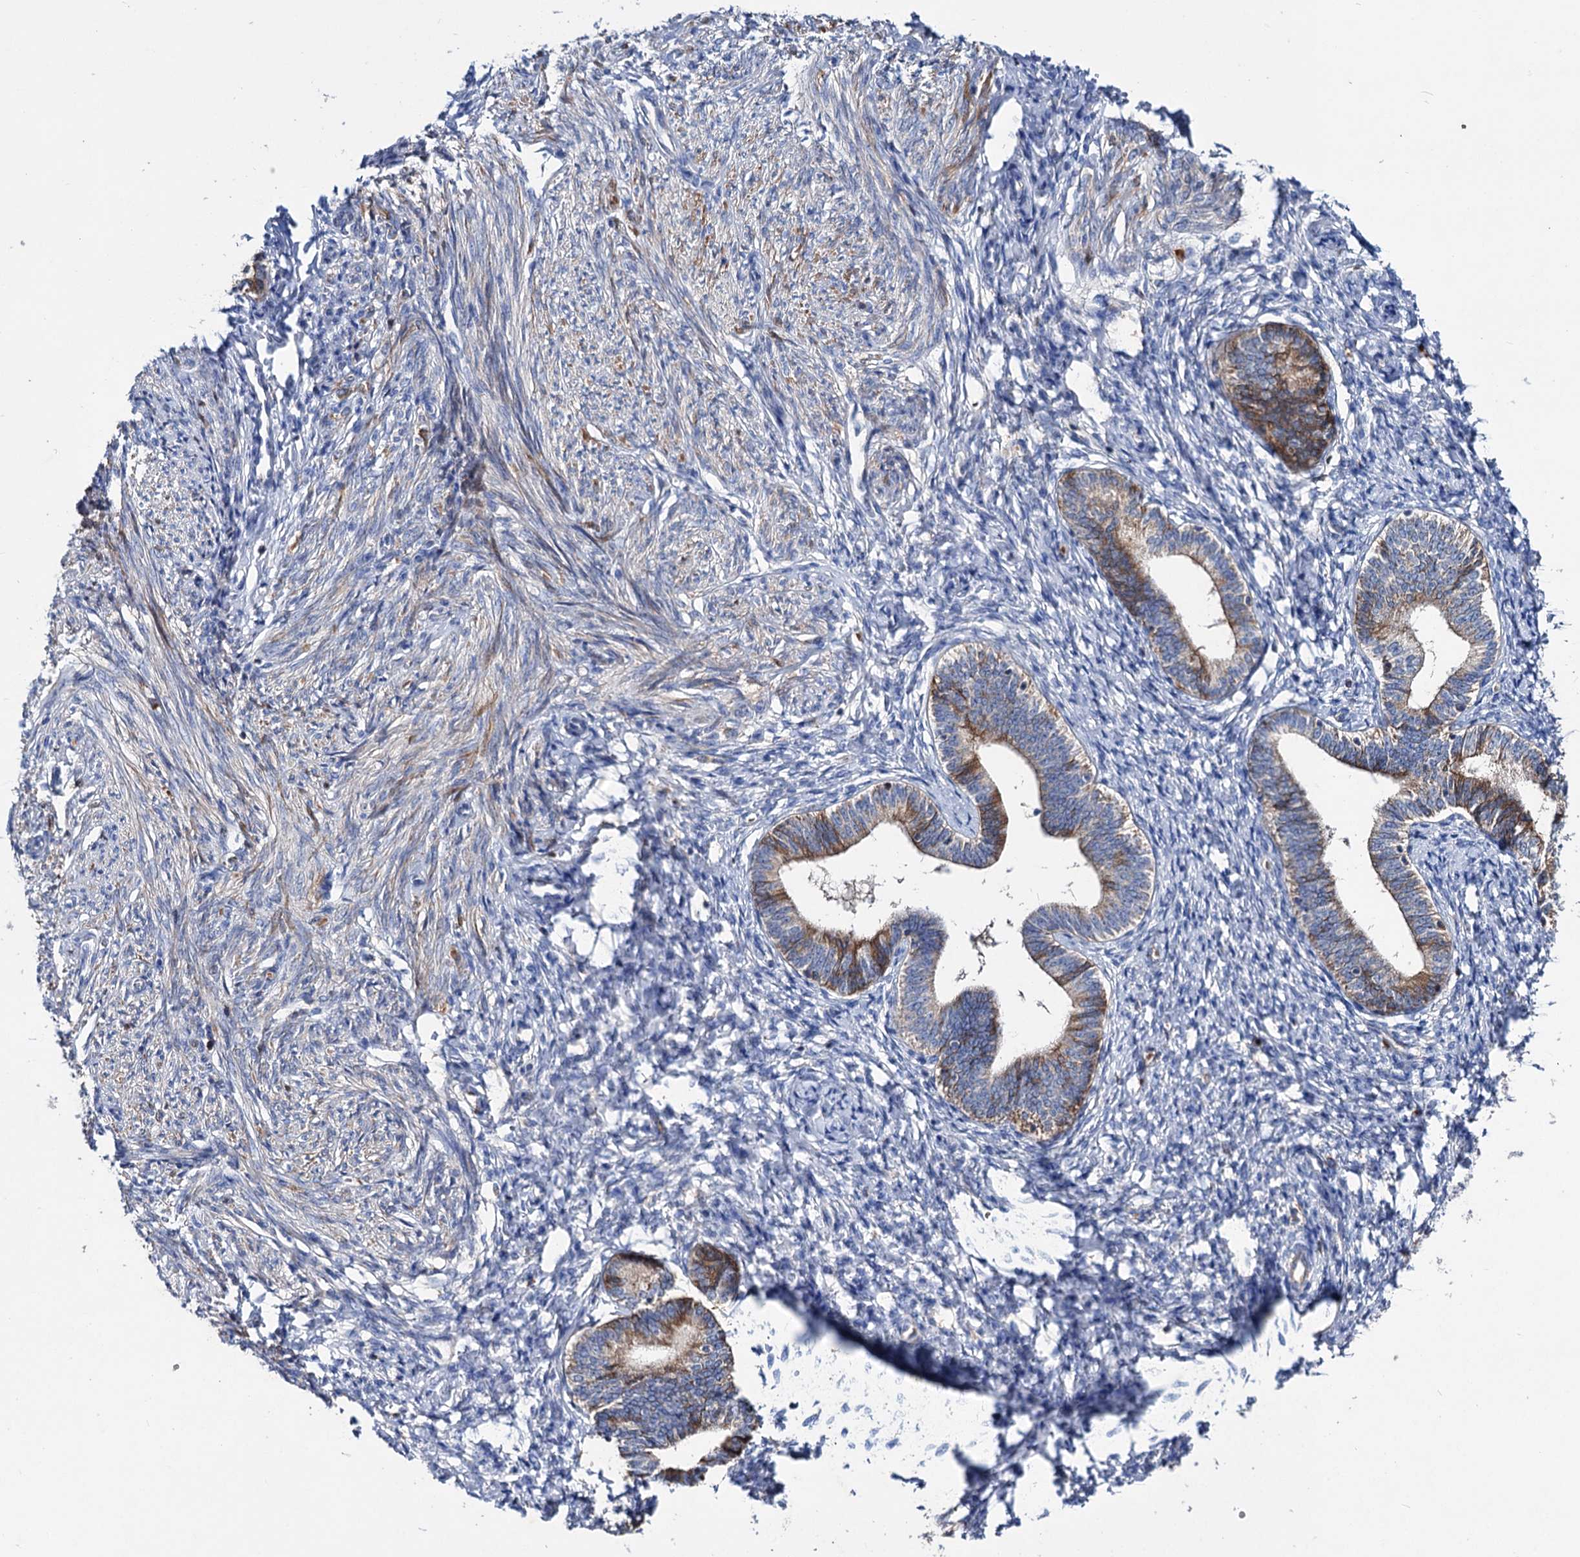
{"staining": {"intensity": "negative", "quantity": "none", "location": "none"}, "tissue": "endometrium", "cell_type": "Cells in endometrial stroma", "image_type": "normal", "snomed": [{"axis": "morphology", "description": "Normal tissue, NOS"}, {"axis": "topography", "description": "Endometrium"}], "caption": "The micrograph shows no staining of cells in endometrial stroma in normal endometrium.", "gene": "CLPB", "patient": {"sex": "female", "age": 72}}